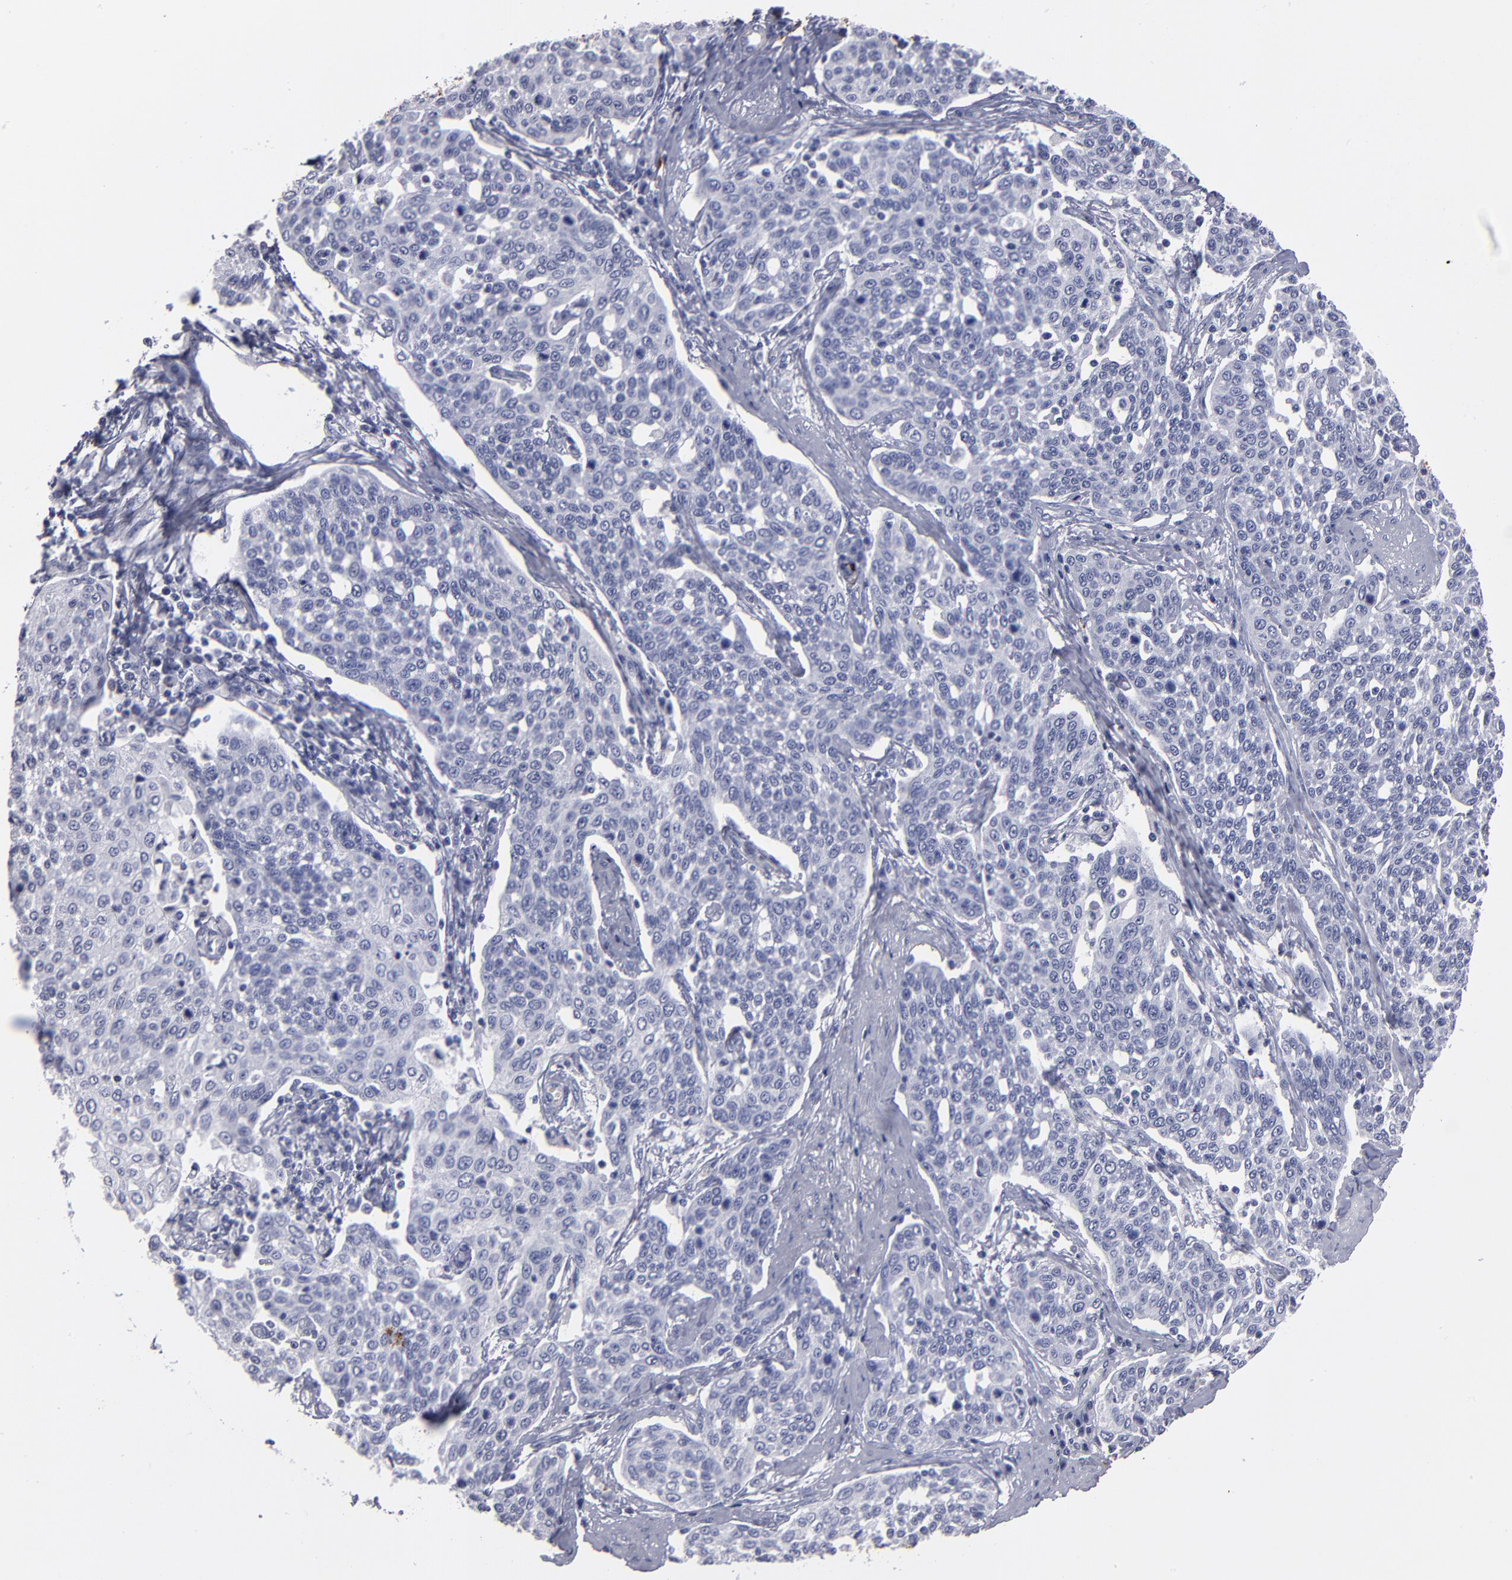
{"staining": {"intensity": "negative", "quantity": "none", "location": "none"}, "tissue": "cervical cancer", "cell_type": "Tumor cells", "image_type": "cancer", "snomed": [{"axis": "morphology", "description": "Squamous cell carcinoma, NOS"}, {"axis": "topography", "description": "Cervix"}], "caption": "Cervical squamous cell carcinoma stained for a protein using IHC shows no positivity tumor cells.", "gene": "FABP4", "patient": {"sex": "female", "age": 34}}